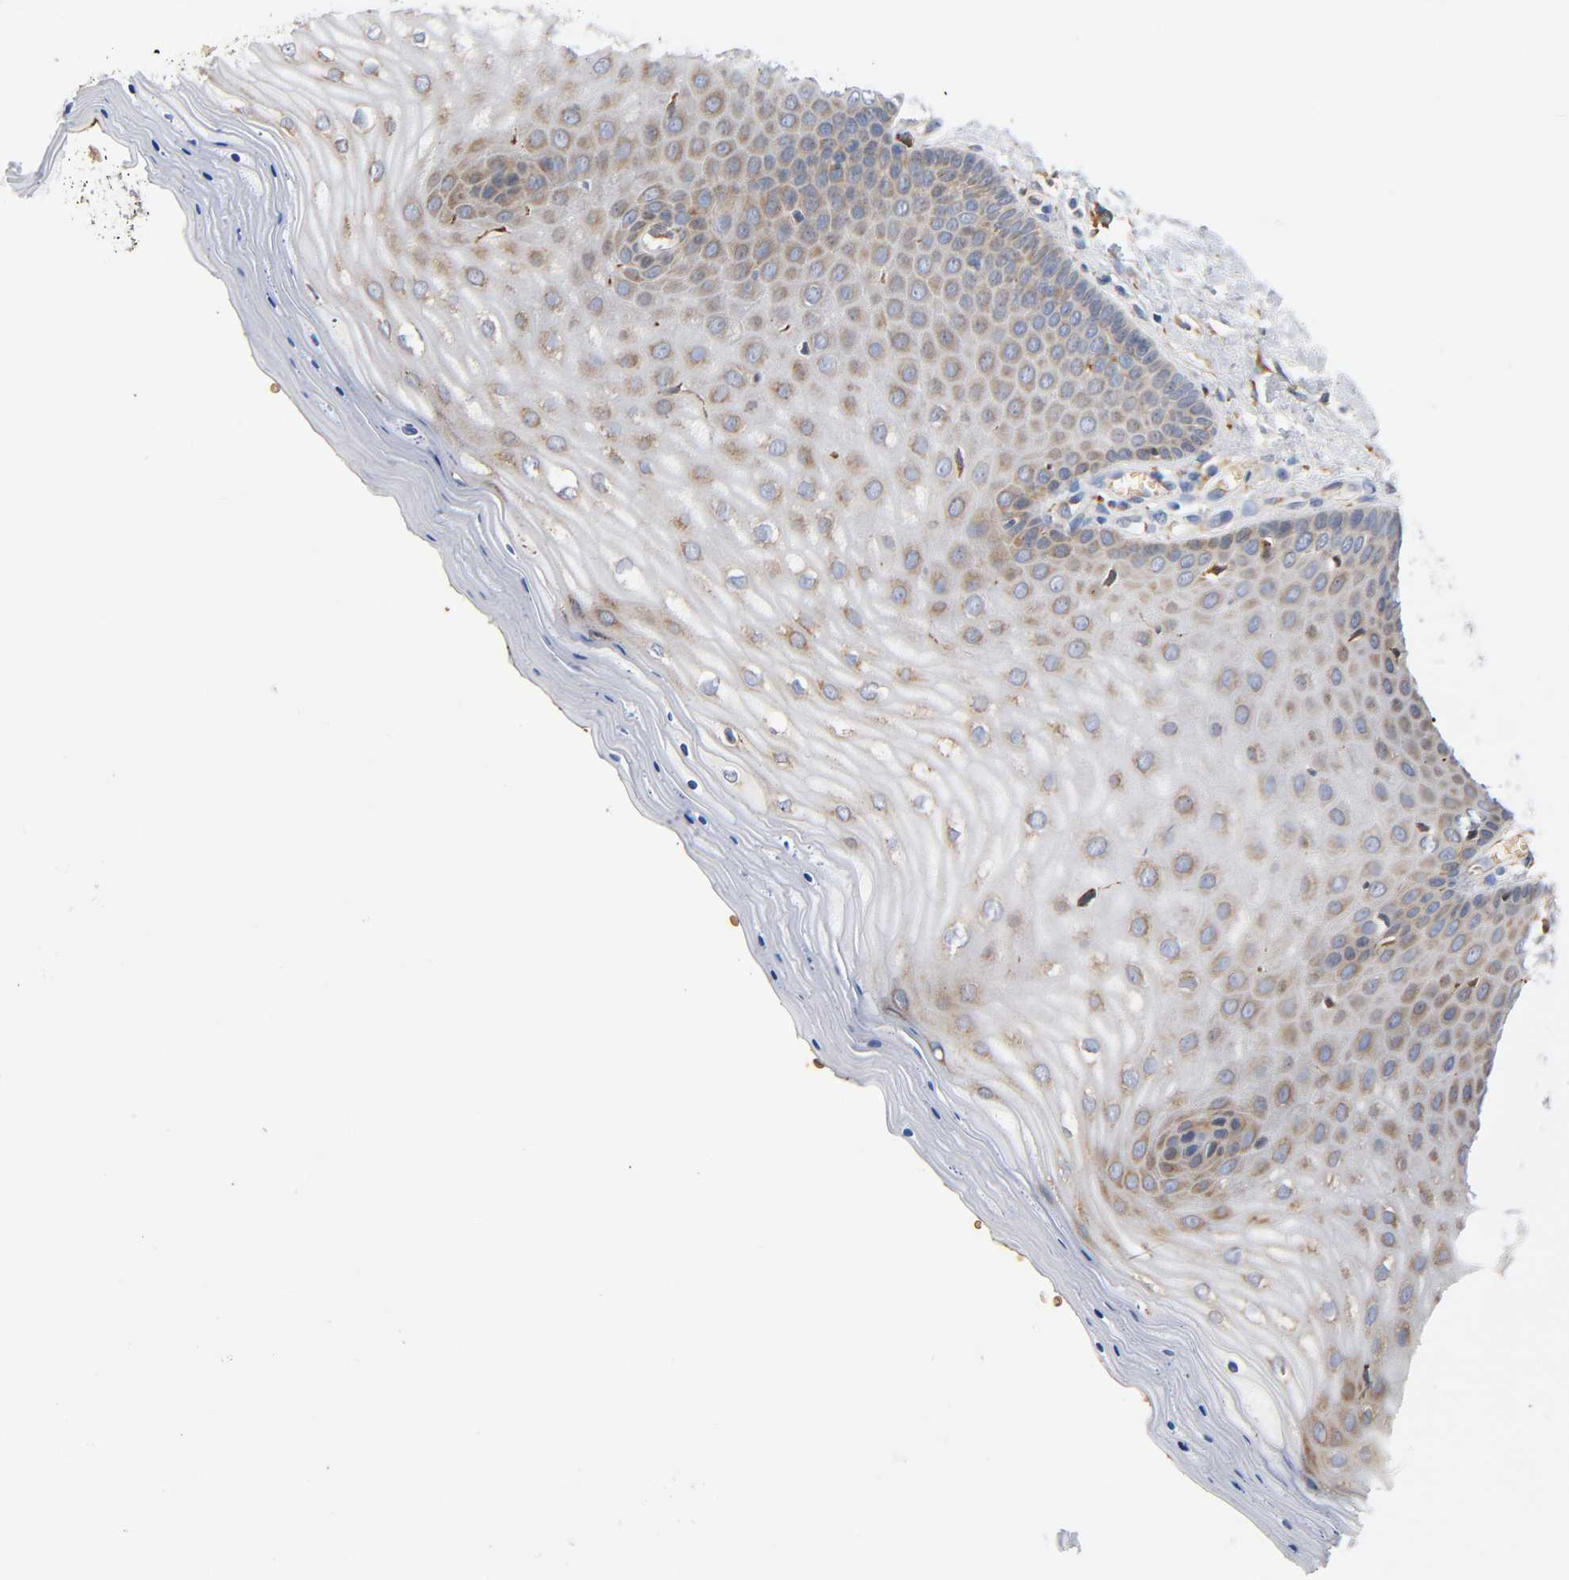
{"staining": {"intensity": "moderate", "quantity": ">75%", "location": "cytoplasmic/membranous"}, "tissue": "cervix", "cell_type": "Glandular cells", "image_type": "normal", "snomed": [{"axis": "morphology", "description": "Normal tissue, NOS"}, {"axis": "topography", "description": "Cervix"}], "caption": "A high-resolution micrograph shows IHC staining of benign cervix, which demonstrates moderate cytoplasmic/membranous positivity in approximately >75% of glandular cells. Nuclei are stained in blue.", "gene": "UCKL1", "patient": {"sex": "female", "age": 55}}